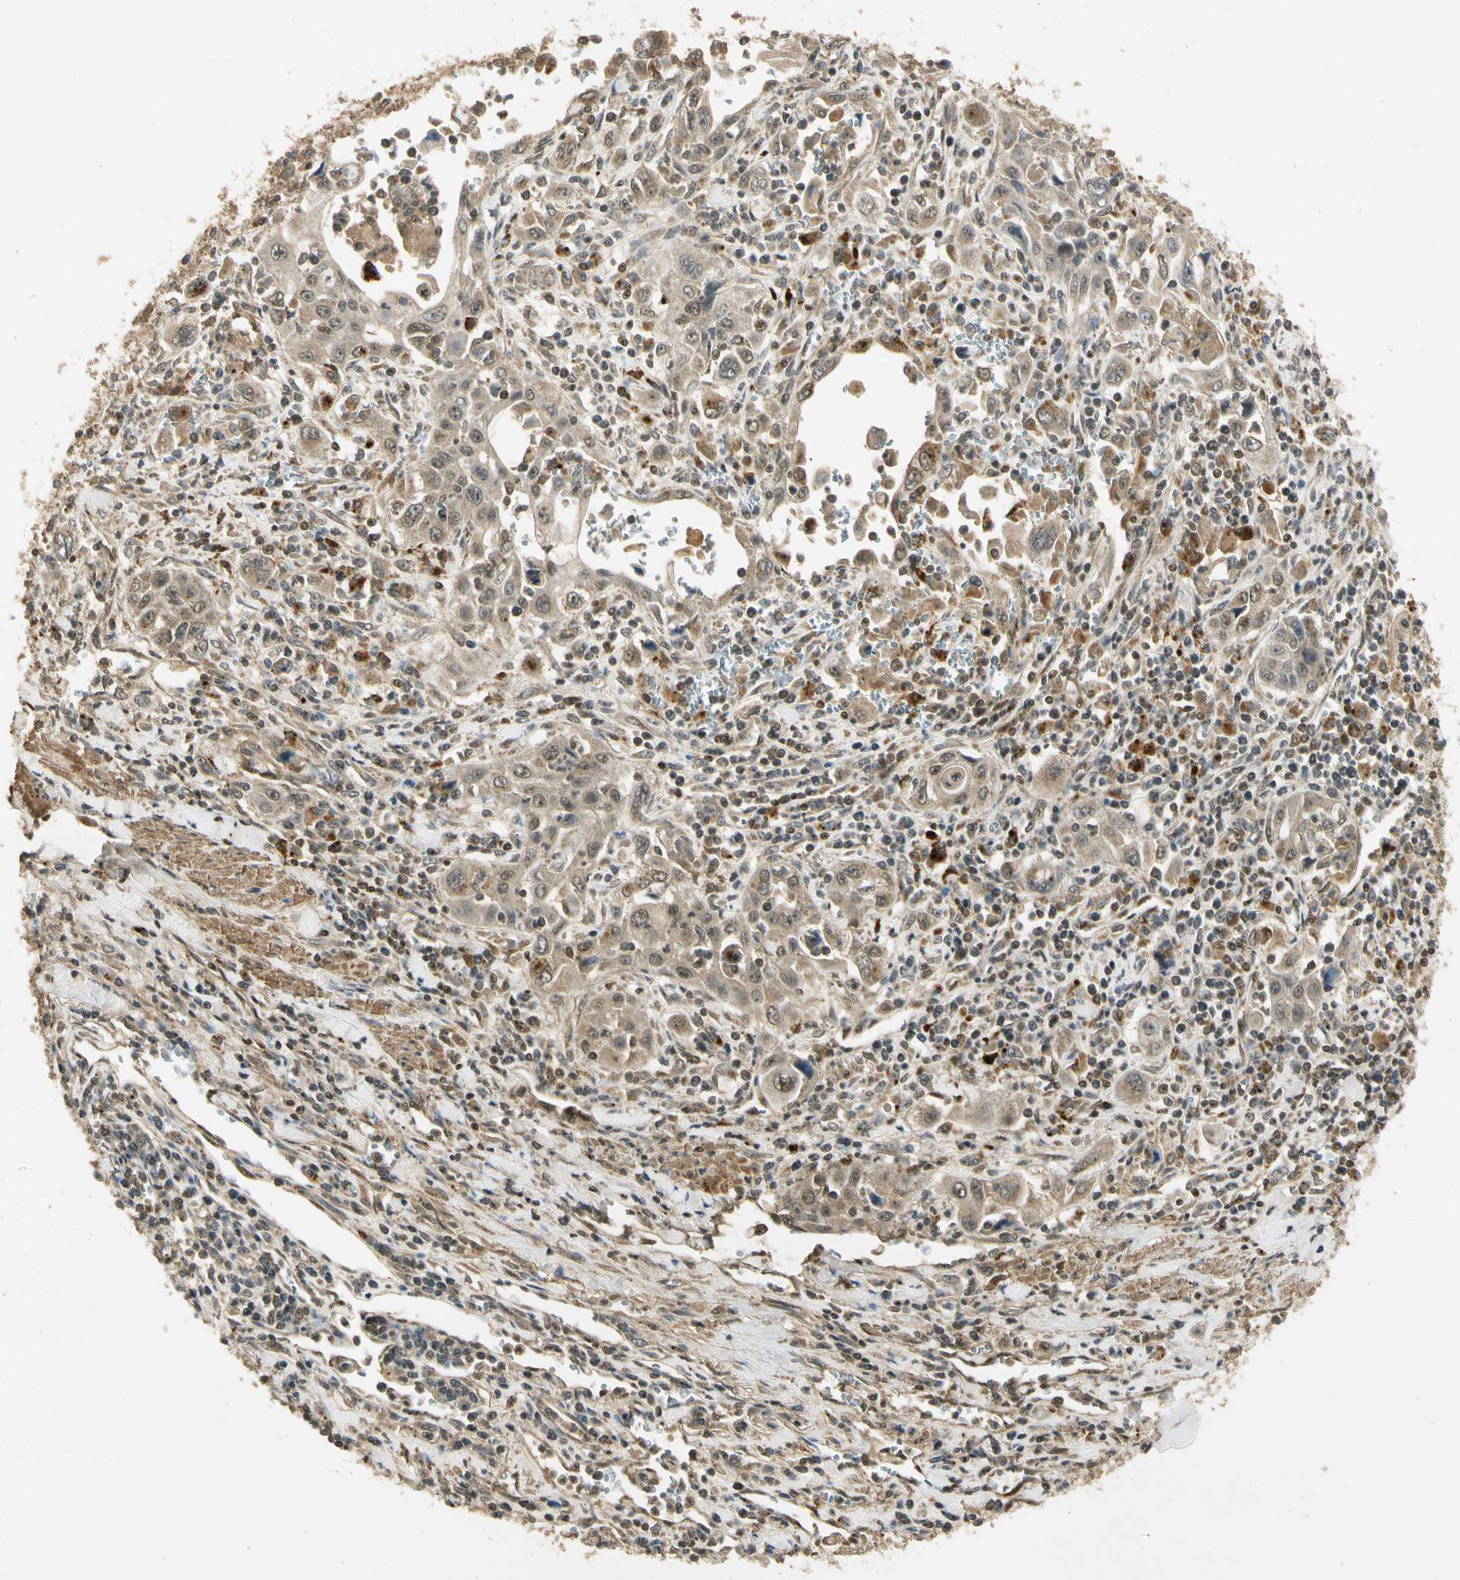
{"staining": {"intensity": "weak", "quantity": ">75%", "location": "cytoplasmic/membranous,nuclear"}, "tissue": "pancreatic cancer", "cell_type": "Tumor cells", "image_type": "cancer", "snomed": [{"axis": "morphology", "description": "Adenocarcinoma, NOS"}, {"axis": "topography", "description": "Pancreas"}], "caption": "Immunohistochemical staining of human pancreatic cancer displays weak cytoplasmic/membranous and nuclear protein staining in about >75% of tumor cells. The protein is stained brown, and the nuclei are stained in blue (DAB IHC with brightfield microscopy, high magnification).", "gene": "GMEB2", "patient": {"sex": "male", "age": 70}}